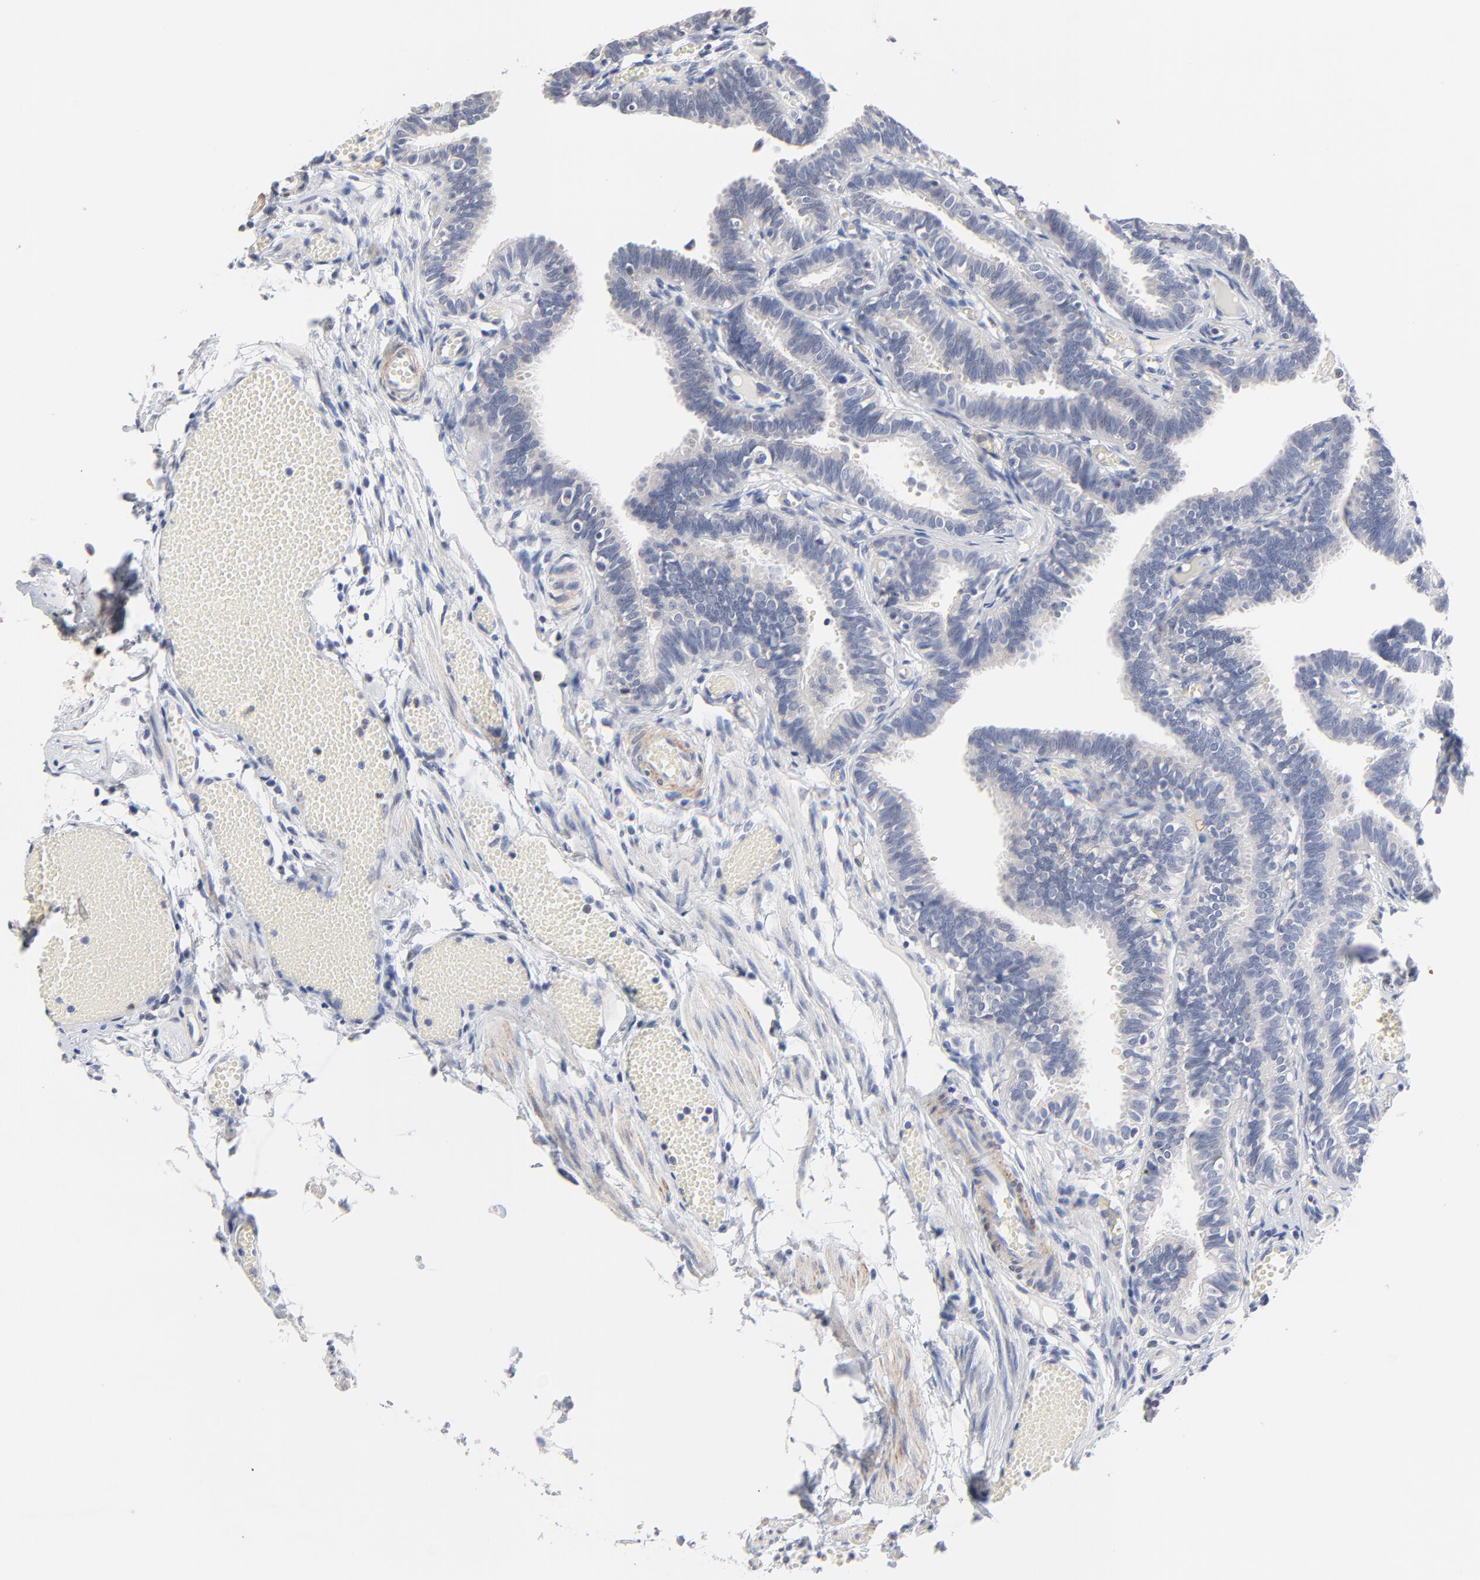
{"staining": {"intensity": "negative", "quantity": "none", "location": "none"}, "tissue": "fallopian tube", "cell_type": "Glandular cells", "image_type": "normal", "snomed": [{"axis": "morphology", "description": "Normal tissue, NOS"}, {"axis": "topography", "description": "Fallopian tube"}], "caption": "This is an IHC image of unremarkable human fallopian tube. There is no expression in glandular cells.", "gene": "AADAC", "patient": {"sex": "female", "age": 29}}